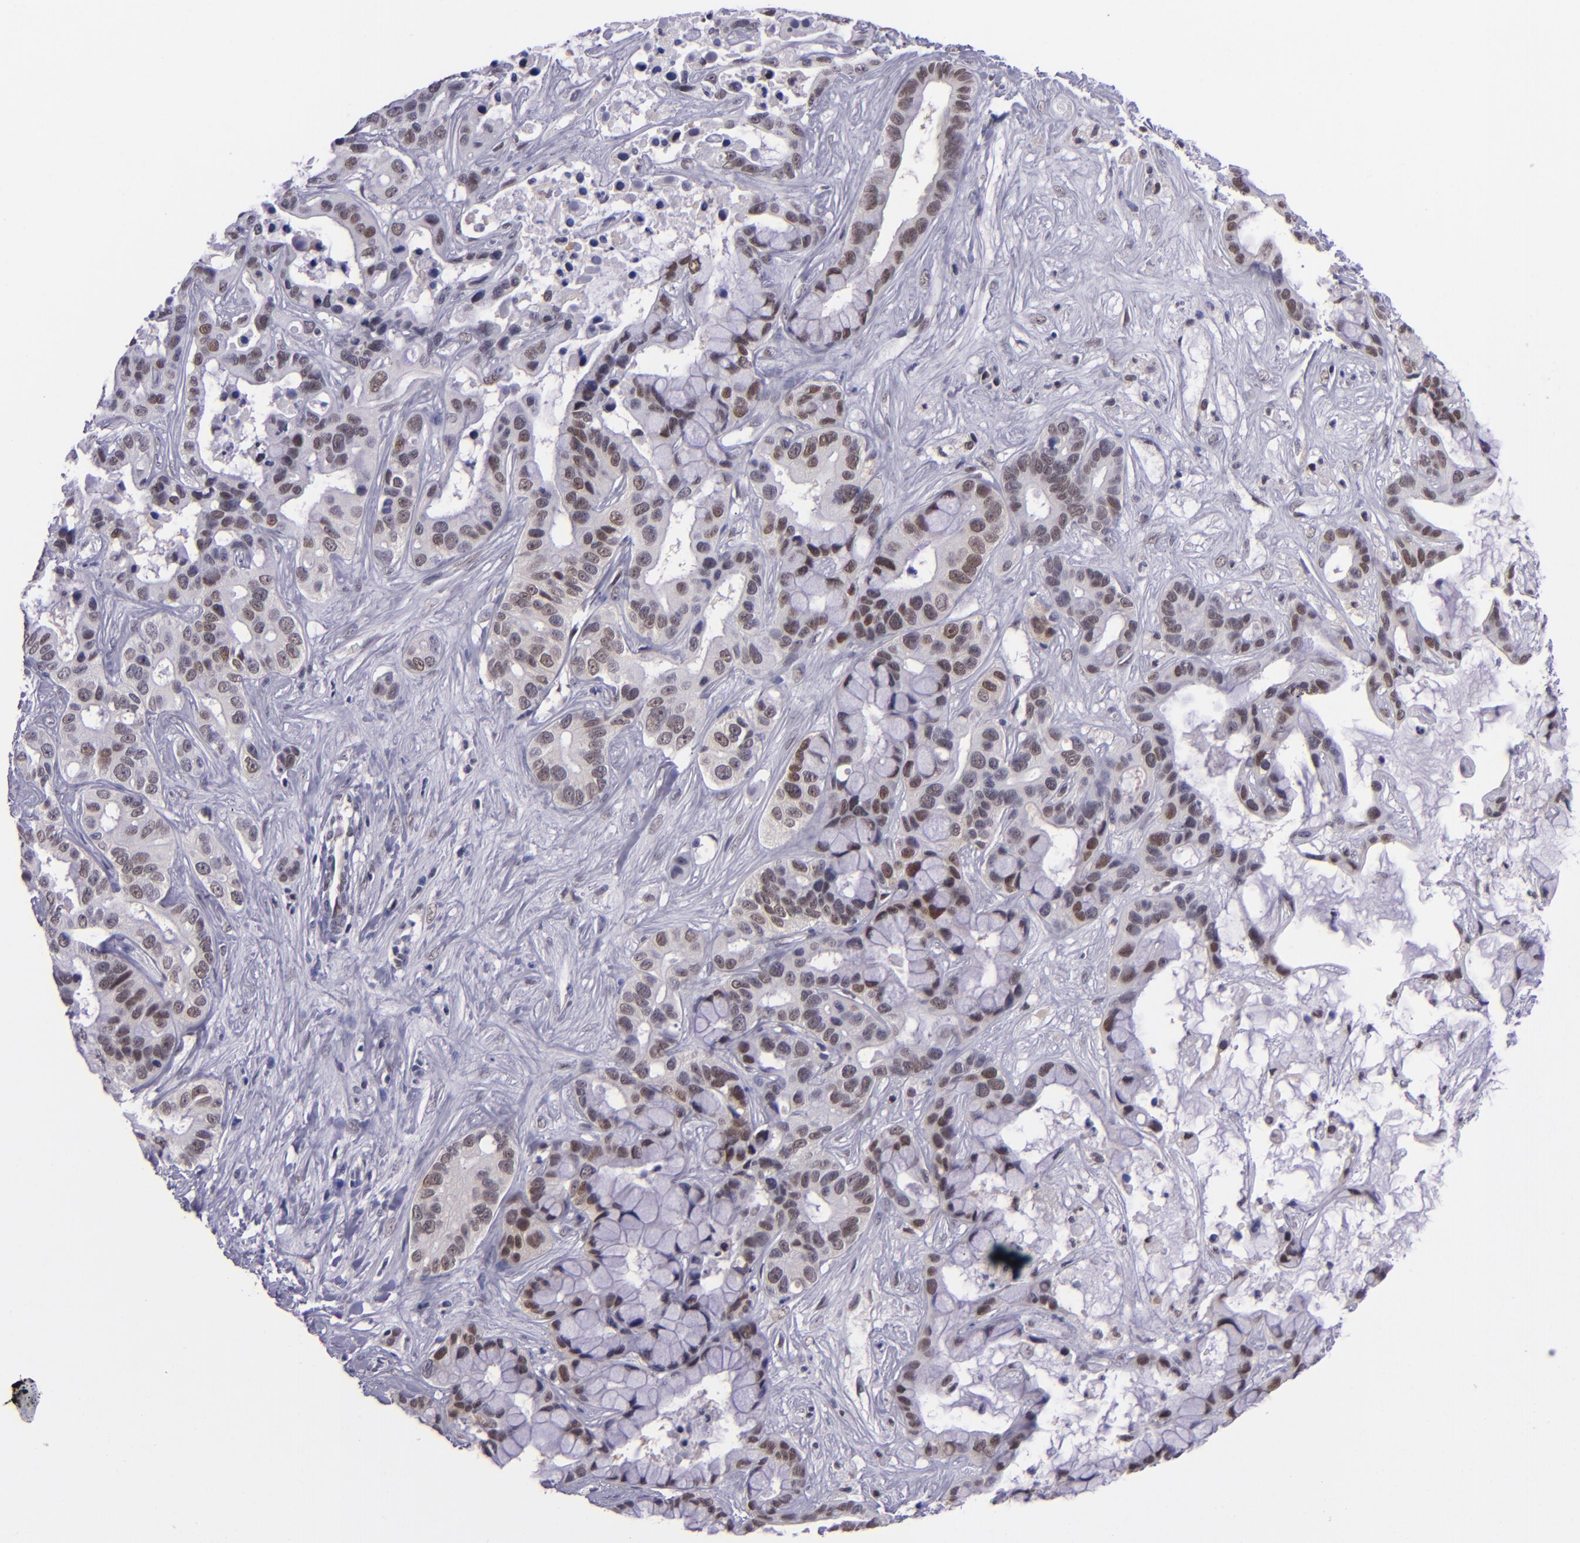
{"staining": {"intensity": "weak", "quantity": "25%-75%", "location": "nuclear"}, "tissue": "liver cancer", "cell_type": "Tumor cells", "image_type": "cancer", "snomed": [{"axis": "morphology", "description": "Cholangiocarcinoma"}, {"axis": "topography", "description": "Liver"}], "caption": "Immunohistochemistry (IHC) image of human liver cholangiocarcinoma stained for a protein (brown), which demonstrates low levels of weak nuclear positivity in approximately 25%-75% of tumor cells.", "gene": "BAG1", "patient": {"sex": "female", "age": 65}}